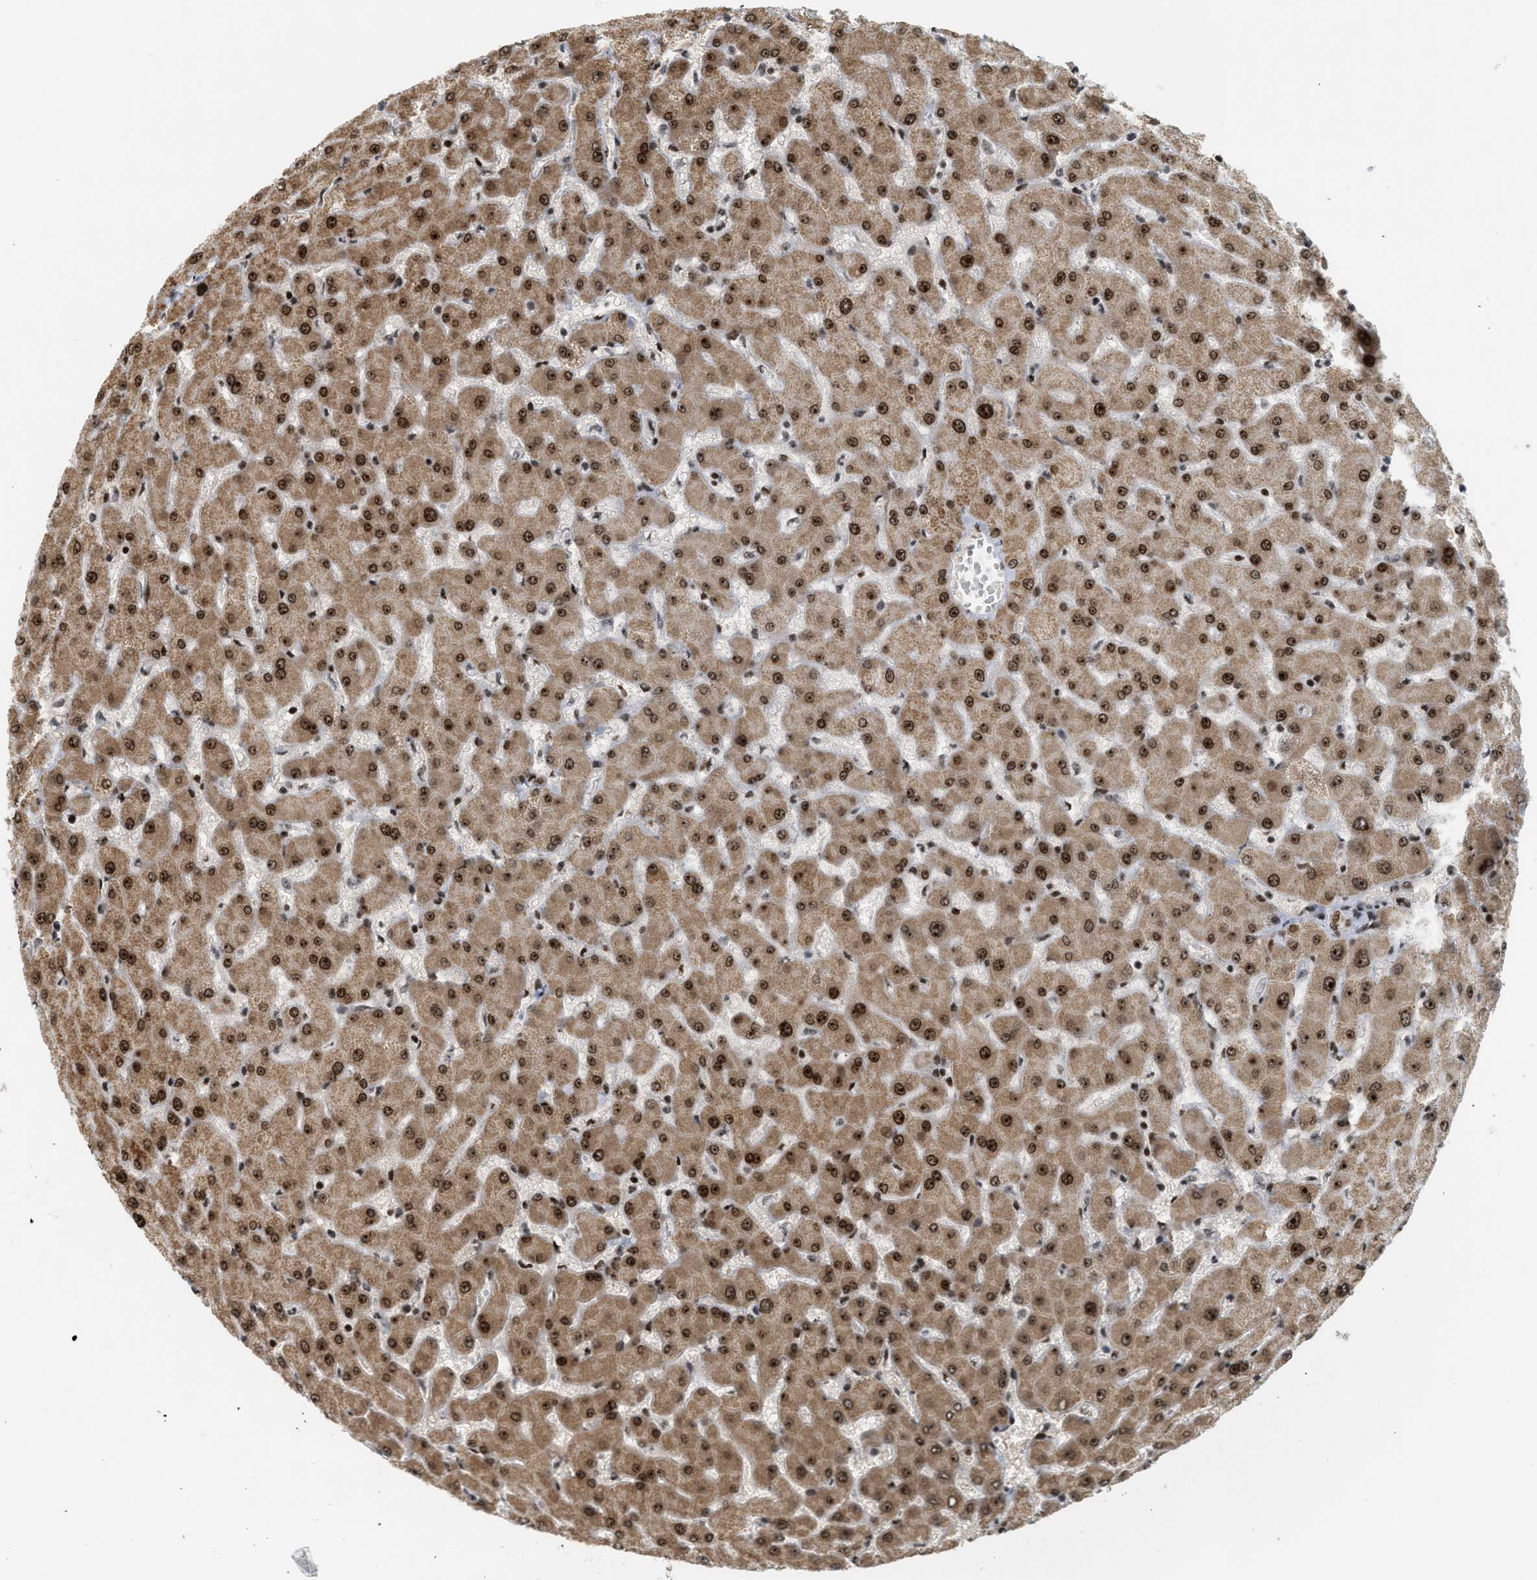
{"staining": {"intensity": "strong", "quantity": ">75%", "location": "nuclear"}, "tissue": "liver", "cell_type": "Cholangiocytes", "image_type": "normal", "snomed": [{"axis": "morphology", "description": "Normal tissue, NOS"}, {"axis": "topography", "description": "Liver"}], "caption": "Protein staining of unremarkable liver reveals strong nuclear positivity in about >75% of cholangiocytes.", "gene": "ZNF22", "patient": {"sex": "female", "age": 63}}